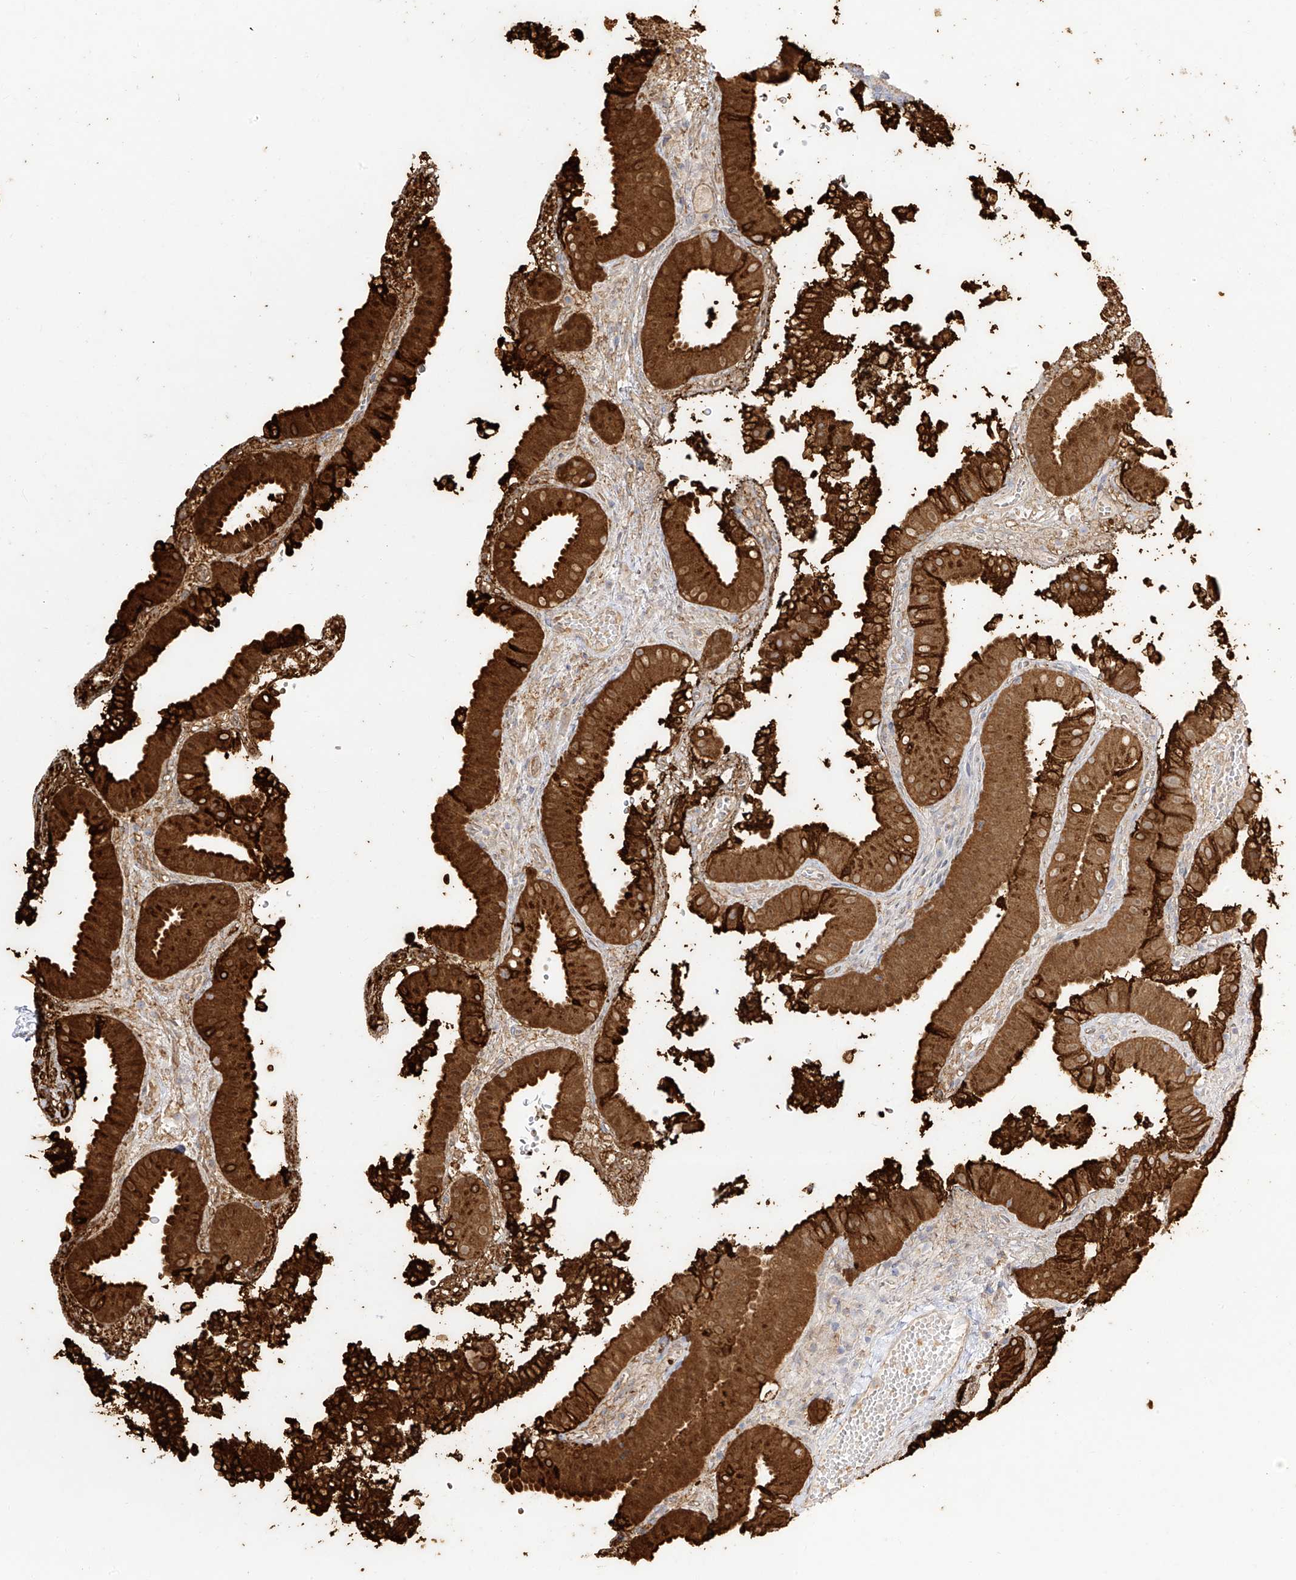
{"staining": {"intensity": "strong", "quantity": ">75%", "location": "cytoplasmic/membranous"}, "tissue": "gallbladder", "cell_type": "Glandular cells", "image_type": "normal", "snomed": [{"axis": "morphology", "description": "Normal tissue, NOS"}, {"axis": "topography", "description": "Gallbladder"}], "caption": "Gallbladder was stained to show a protein in brown. There is high levels of strong cytoplasmic/membranous positivity in about >75% of glandular cells. (brown staining indicates protein expression, while blue staining denotes nuclei).", "gene": "ZGRF1", "patient": {"sex": "female", "age": 30}}